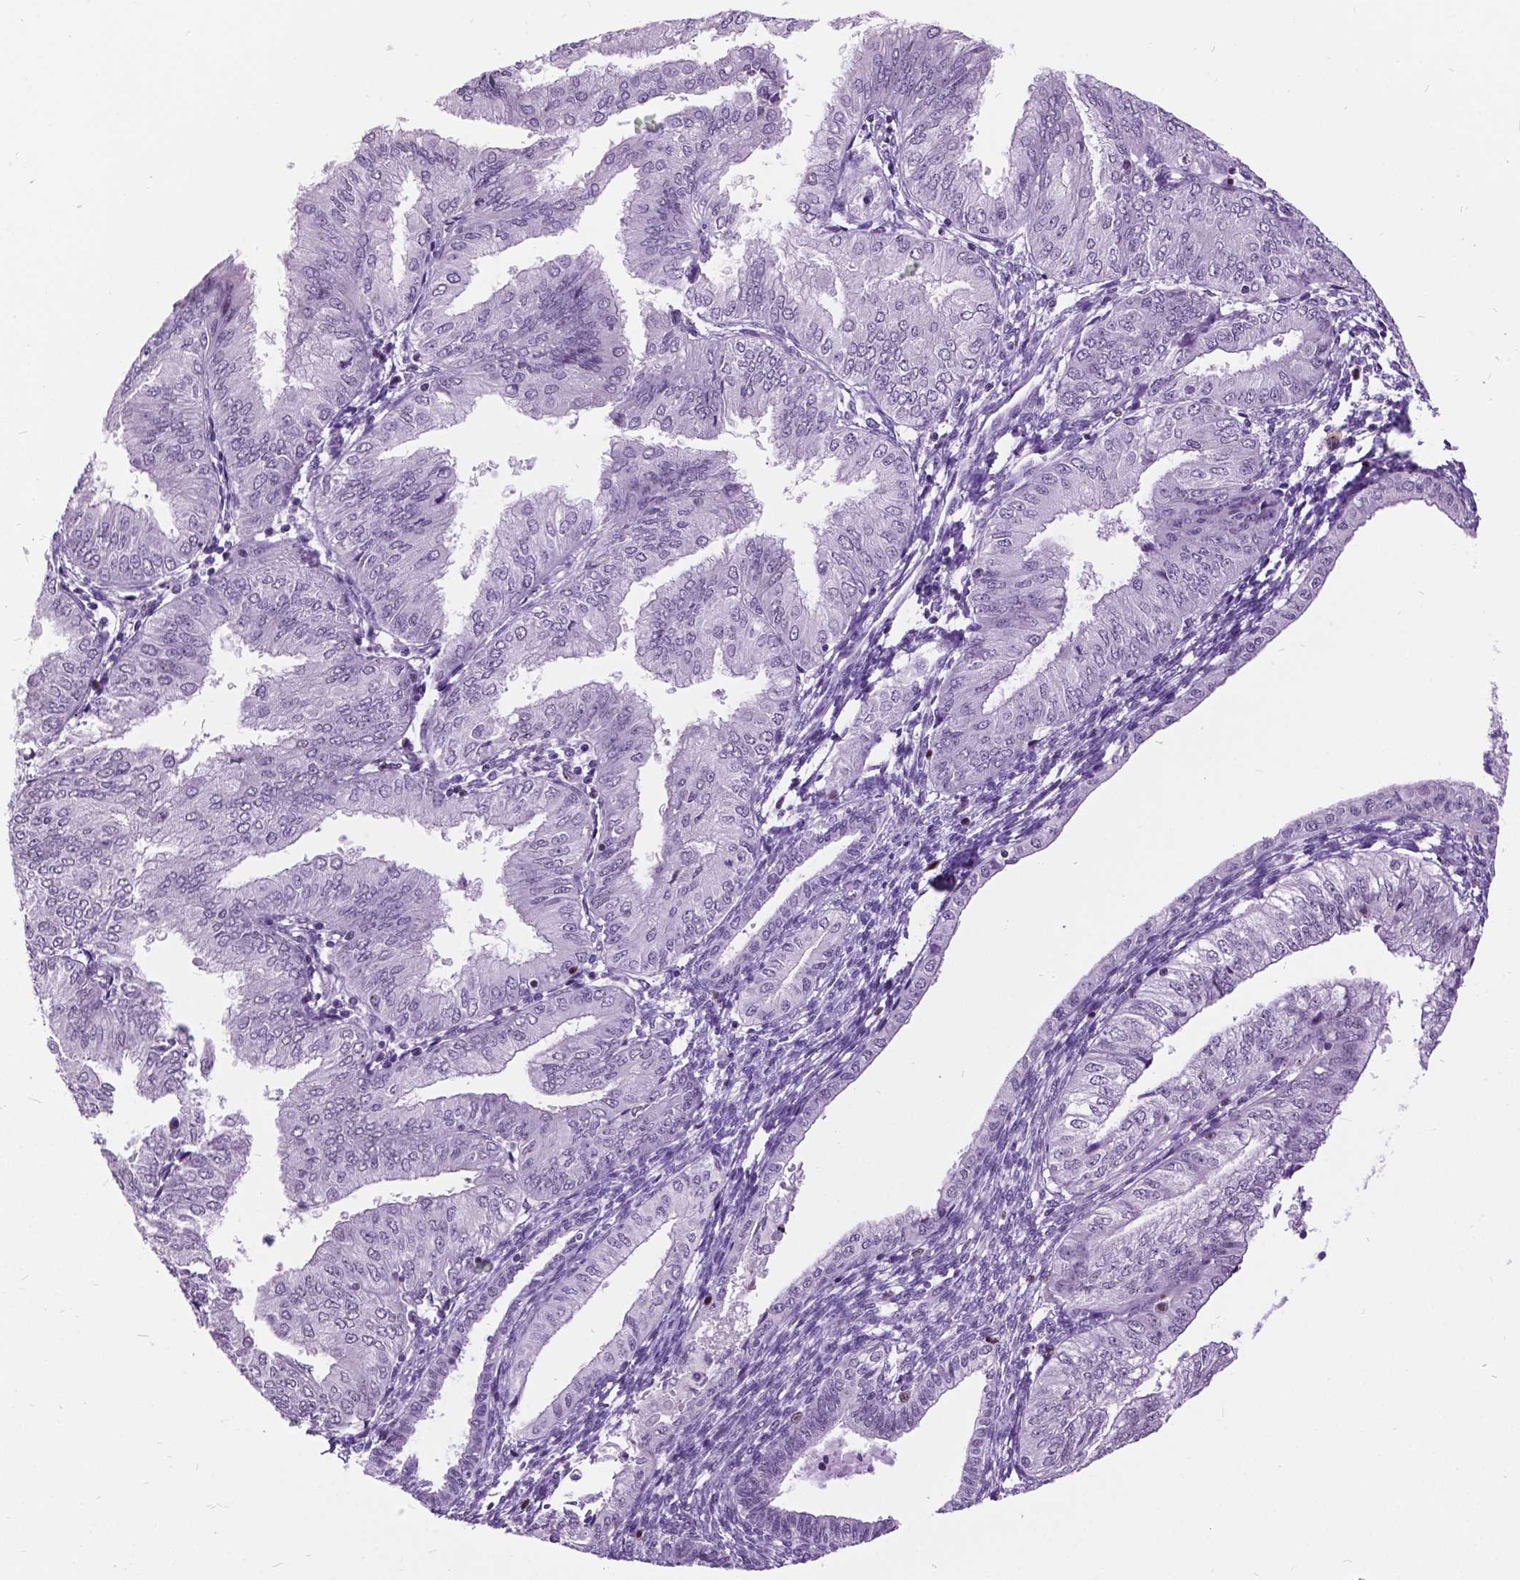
{"staining": {"intensity": "negative", "quantity": "none", "location": "none"}, "tissue": "endometrial cancer", "cell_type": "Tumor cells", "image_type": "cancer", "snomed": [{"axis": "morphology", "description": "Adenocarcinoma, NOS"}, {"axis": "topography", "description": "Endometrium"}], "caption": "This is an IHC image of endometrial cancer (adenocarcinoma). There is no expression in tumor cells.", "gene": "DPF3", "patient": {"sex": "female", "age": 53}}